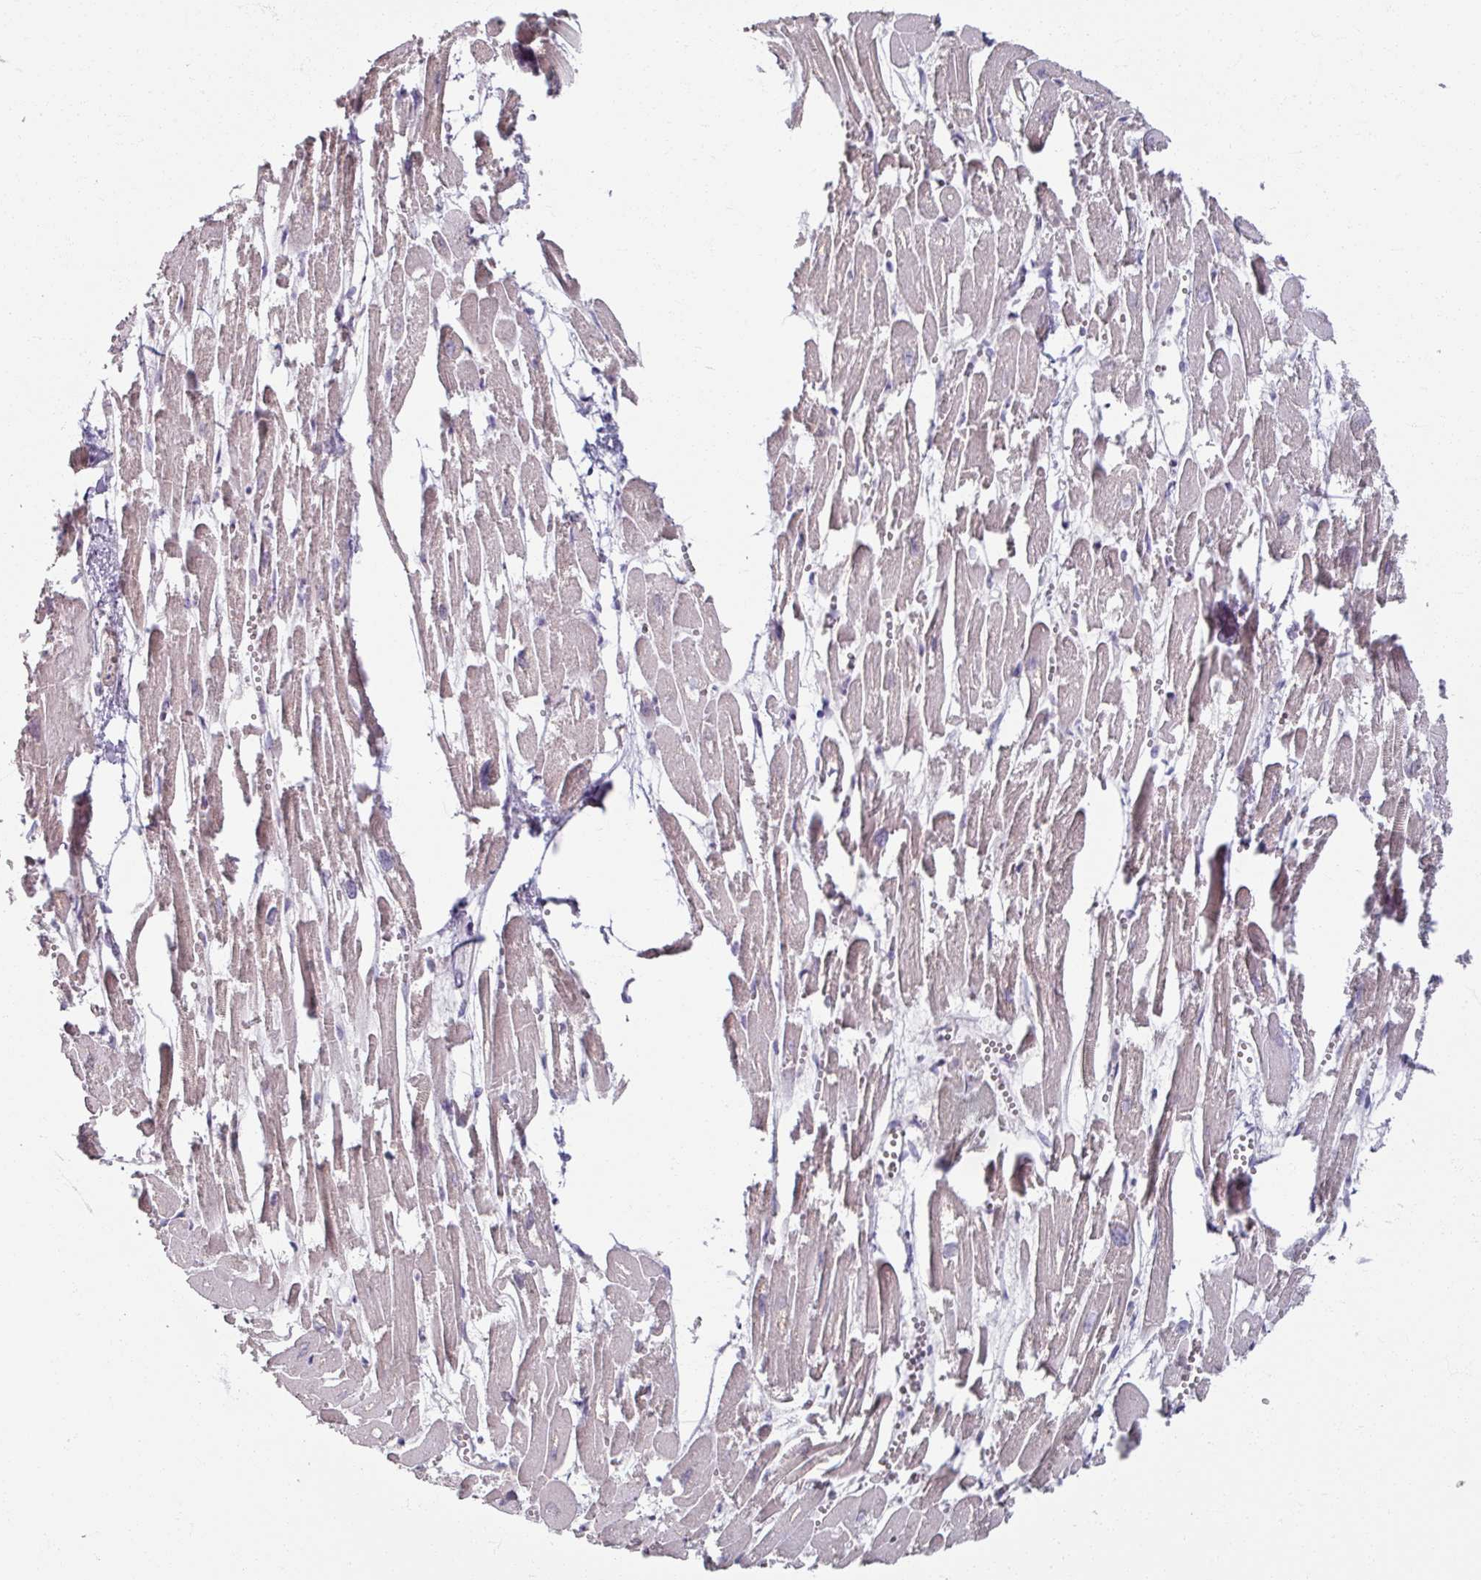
{"staining": {"intensity": "weak", "quantity": "<25%", "location": "cytoplasmic/membranous"}, "tissue": "heart muscle", "cell_type": "Cardiomyocytes", "image_type": "normal", "snomed": [{"axis": "morphology", "description": "Normal tissue, NOS"}, {"axis": "topography", "description": "Heart"}], "caption": "This is a image of IHC staining of unremarkable heart muscle, which shows no positivity in cardiomyocytes. Brightfield microscopy of IHC stained with DAB (3,3'-diaminobenzidine) (brown) and hematoxylin (blue), captured at high magnification.", "gene": "SOX11", "patient": {"sex": "male", "age": 54}}